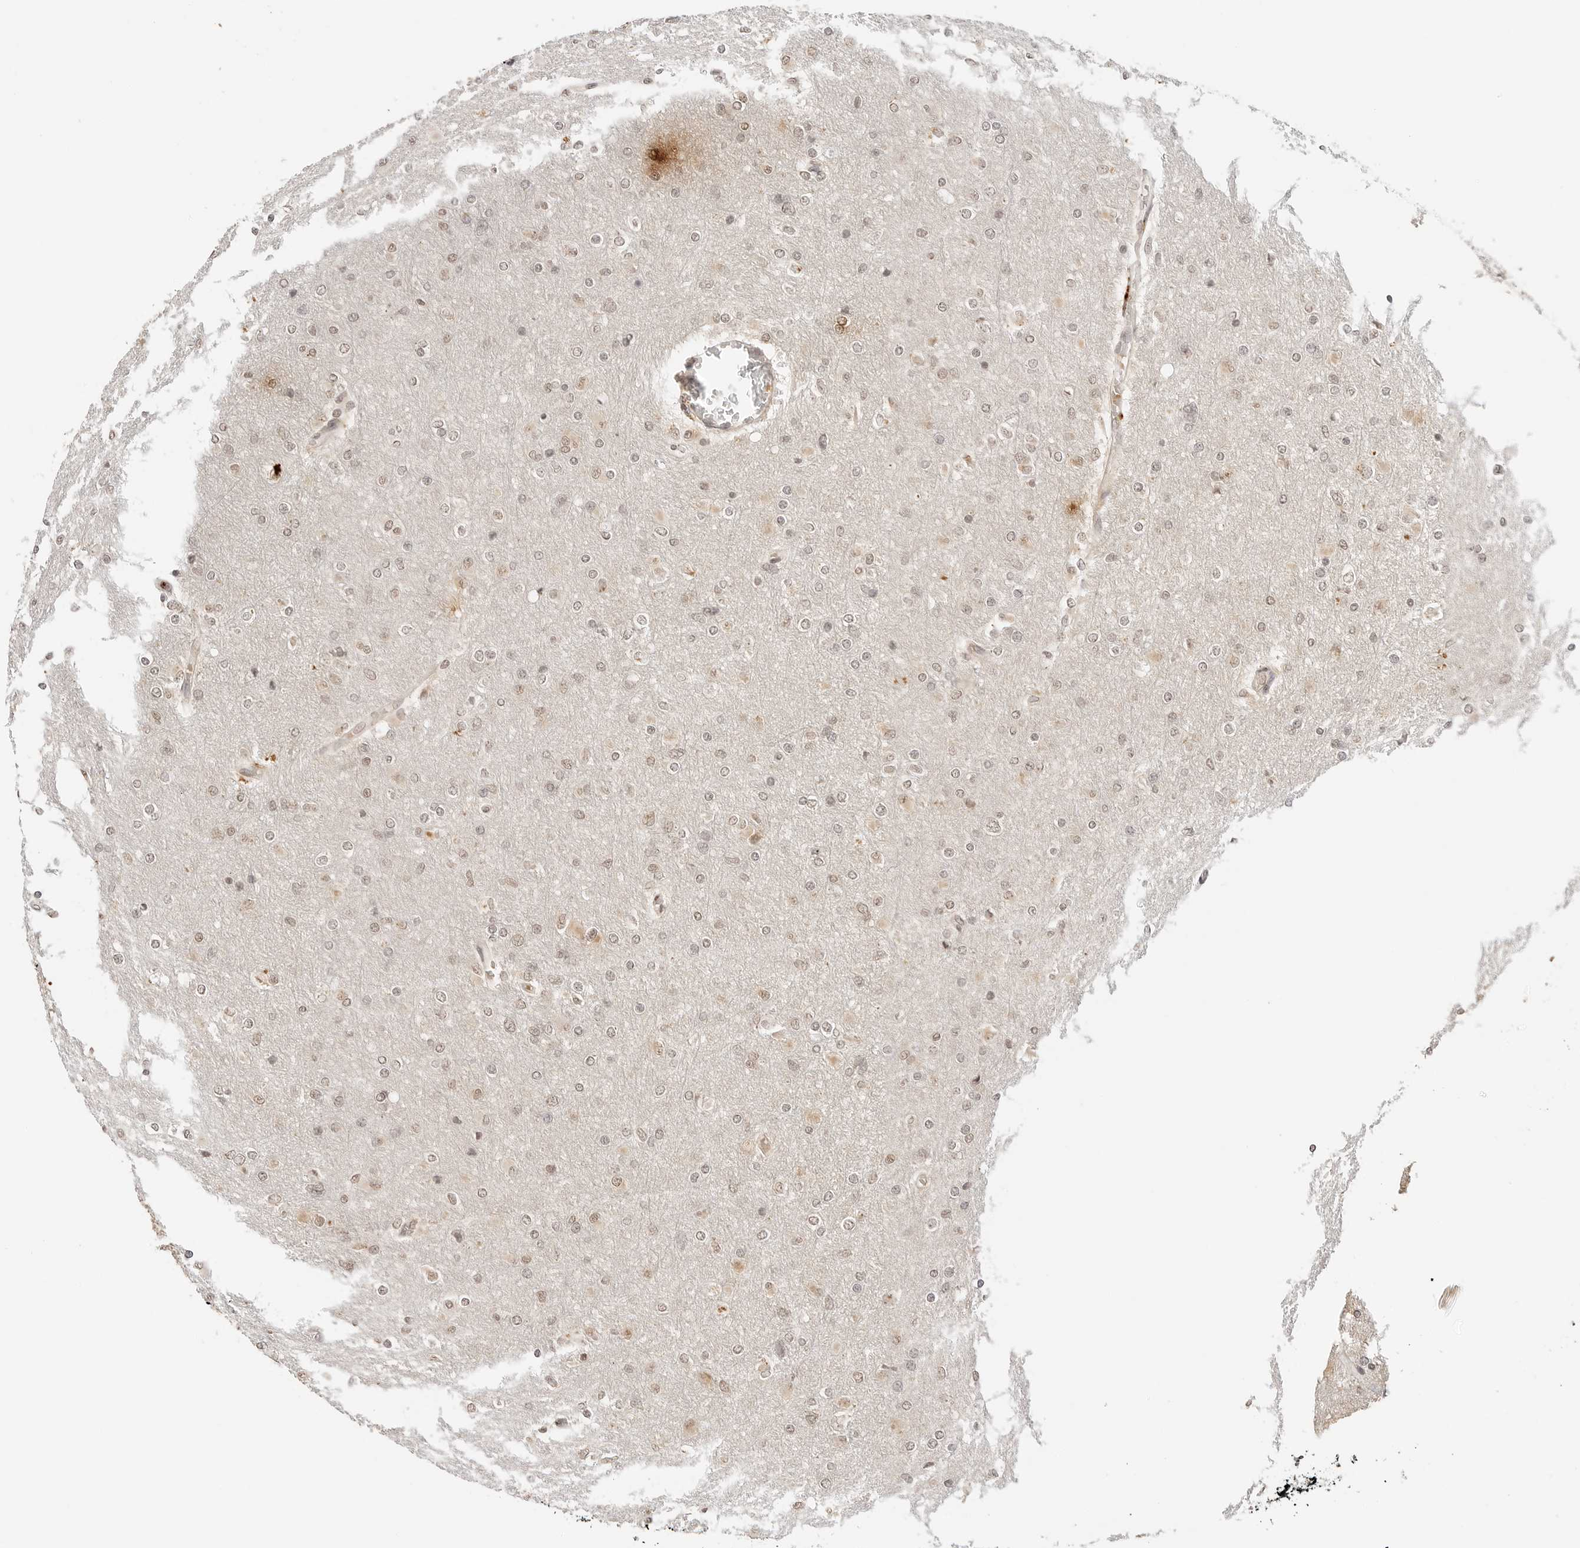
{"staining": {"intensity": "weak", "quantity": ">75%", "location": "nuclear"}, "tissue": "glioma", "cell_type": "Tumor cells", "image_type": "cancer", "snomed": [{"axis": "morphology", "description": "Glioma, malignant, High grade"}, {"axis": "topography", "description": "Cerebral cortex"}], "caption": "Glioma was stained to show a protein in brown. There is low levels of weak nuclear positivity in about >75% of tumor cells.", "gene": "GPR34", "patient": {"sex": "female", "age": 36}}